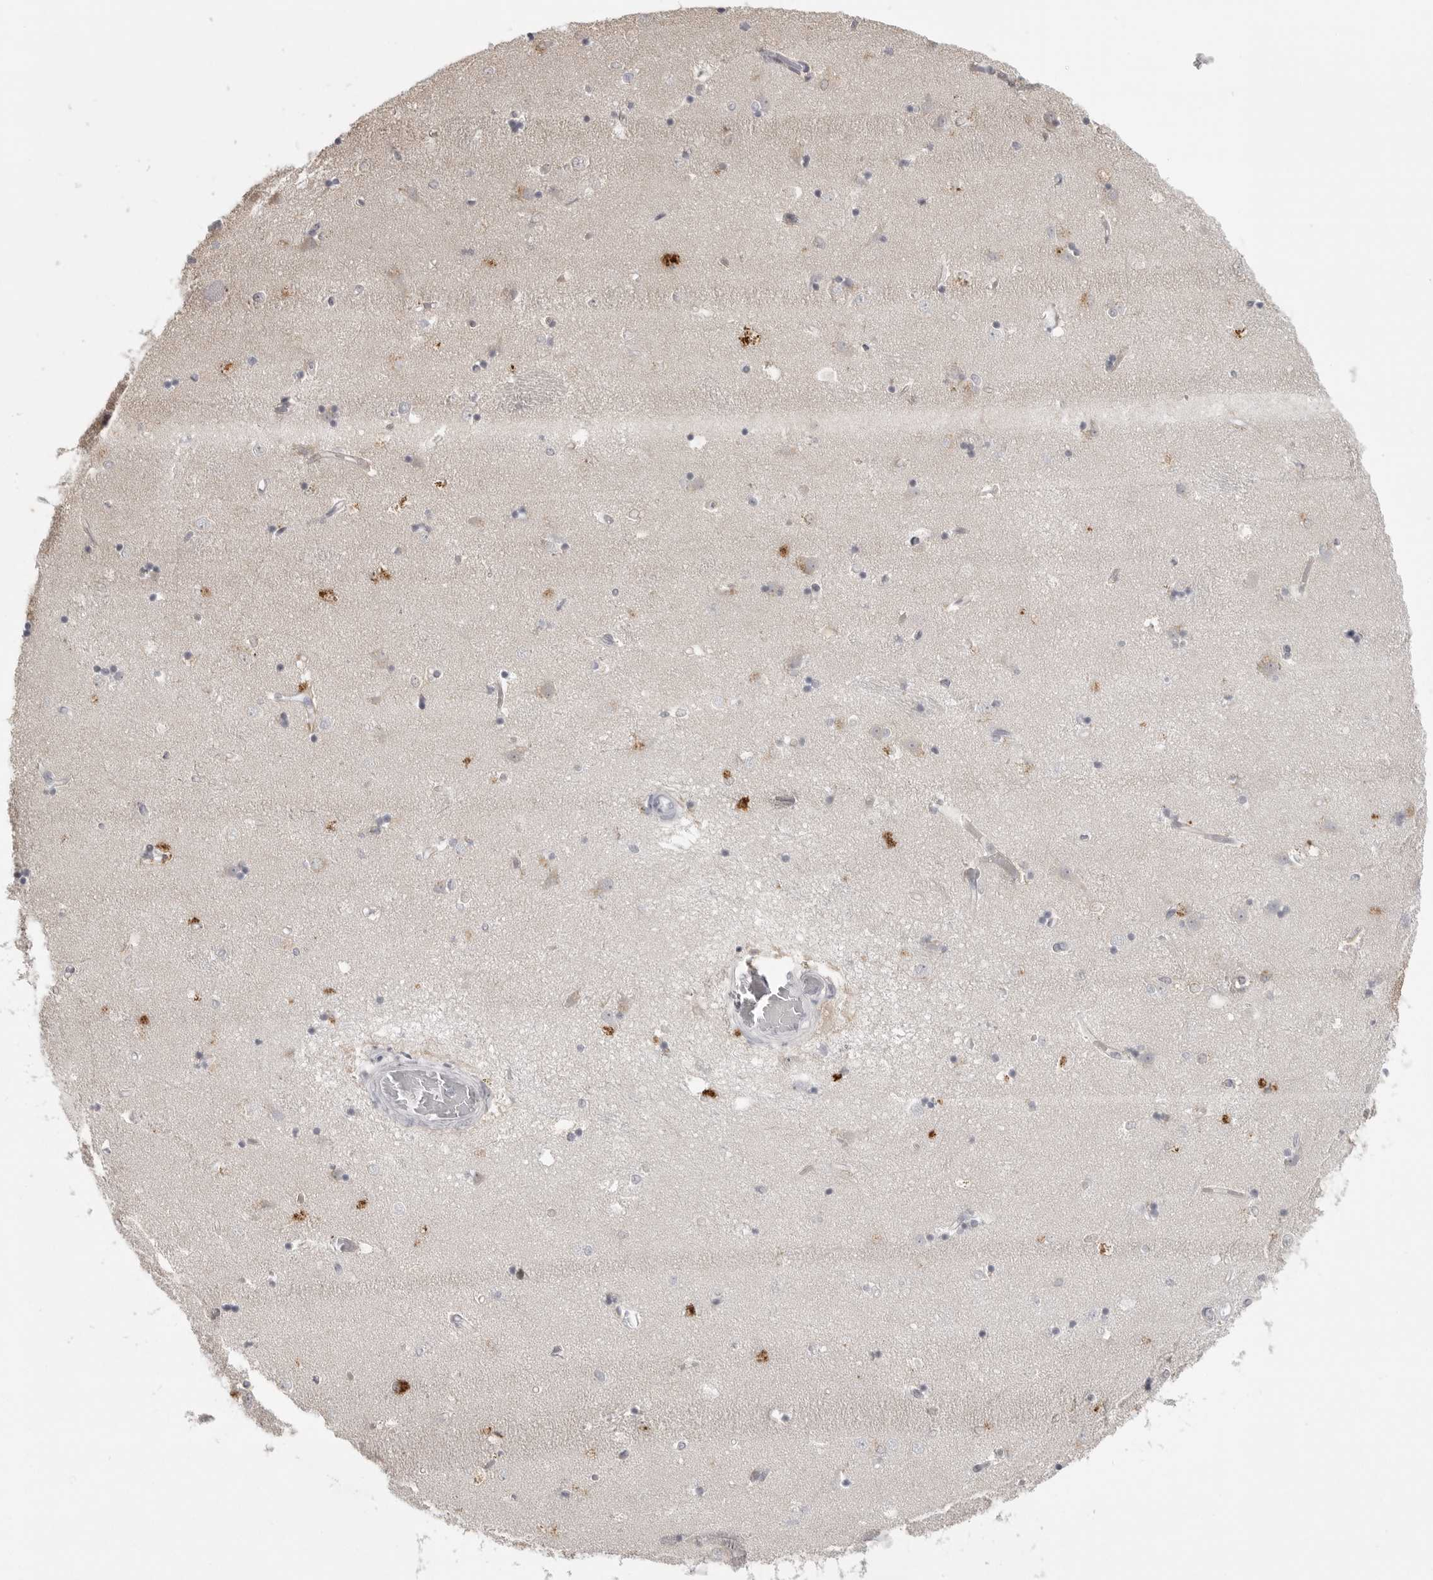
{"staining": {"intensity": "negative", "quantity": "none", "location": "none"}, "tissue": "caudate", "cell_type": "Glial cells", "image_type": "normal", "snomed": [{"axis": "morphology", "description": "Normal tissue, NOS"}, {"axis": "topography", "description": "Lateral ventricle wall"}], "caption": "This is an IHC image of unremarkable human caudate. There is no expression in glial cells.", "gene": "TCTN3", "patient": {"sex": "male", "age": 45}}